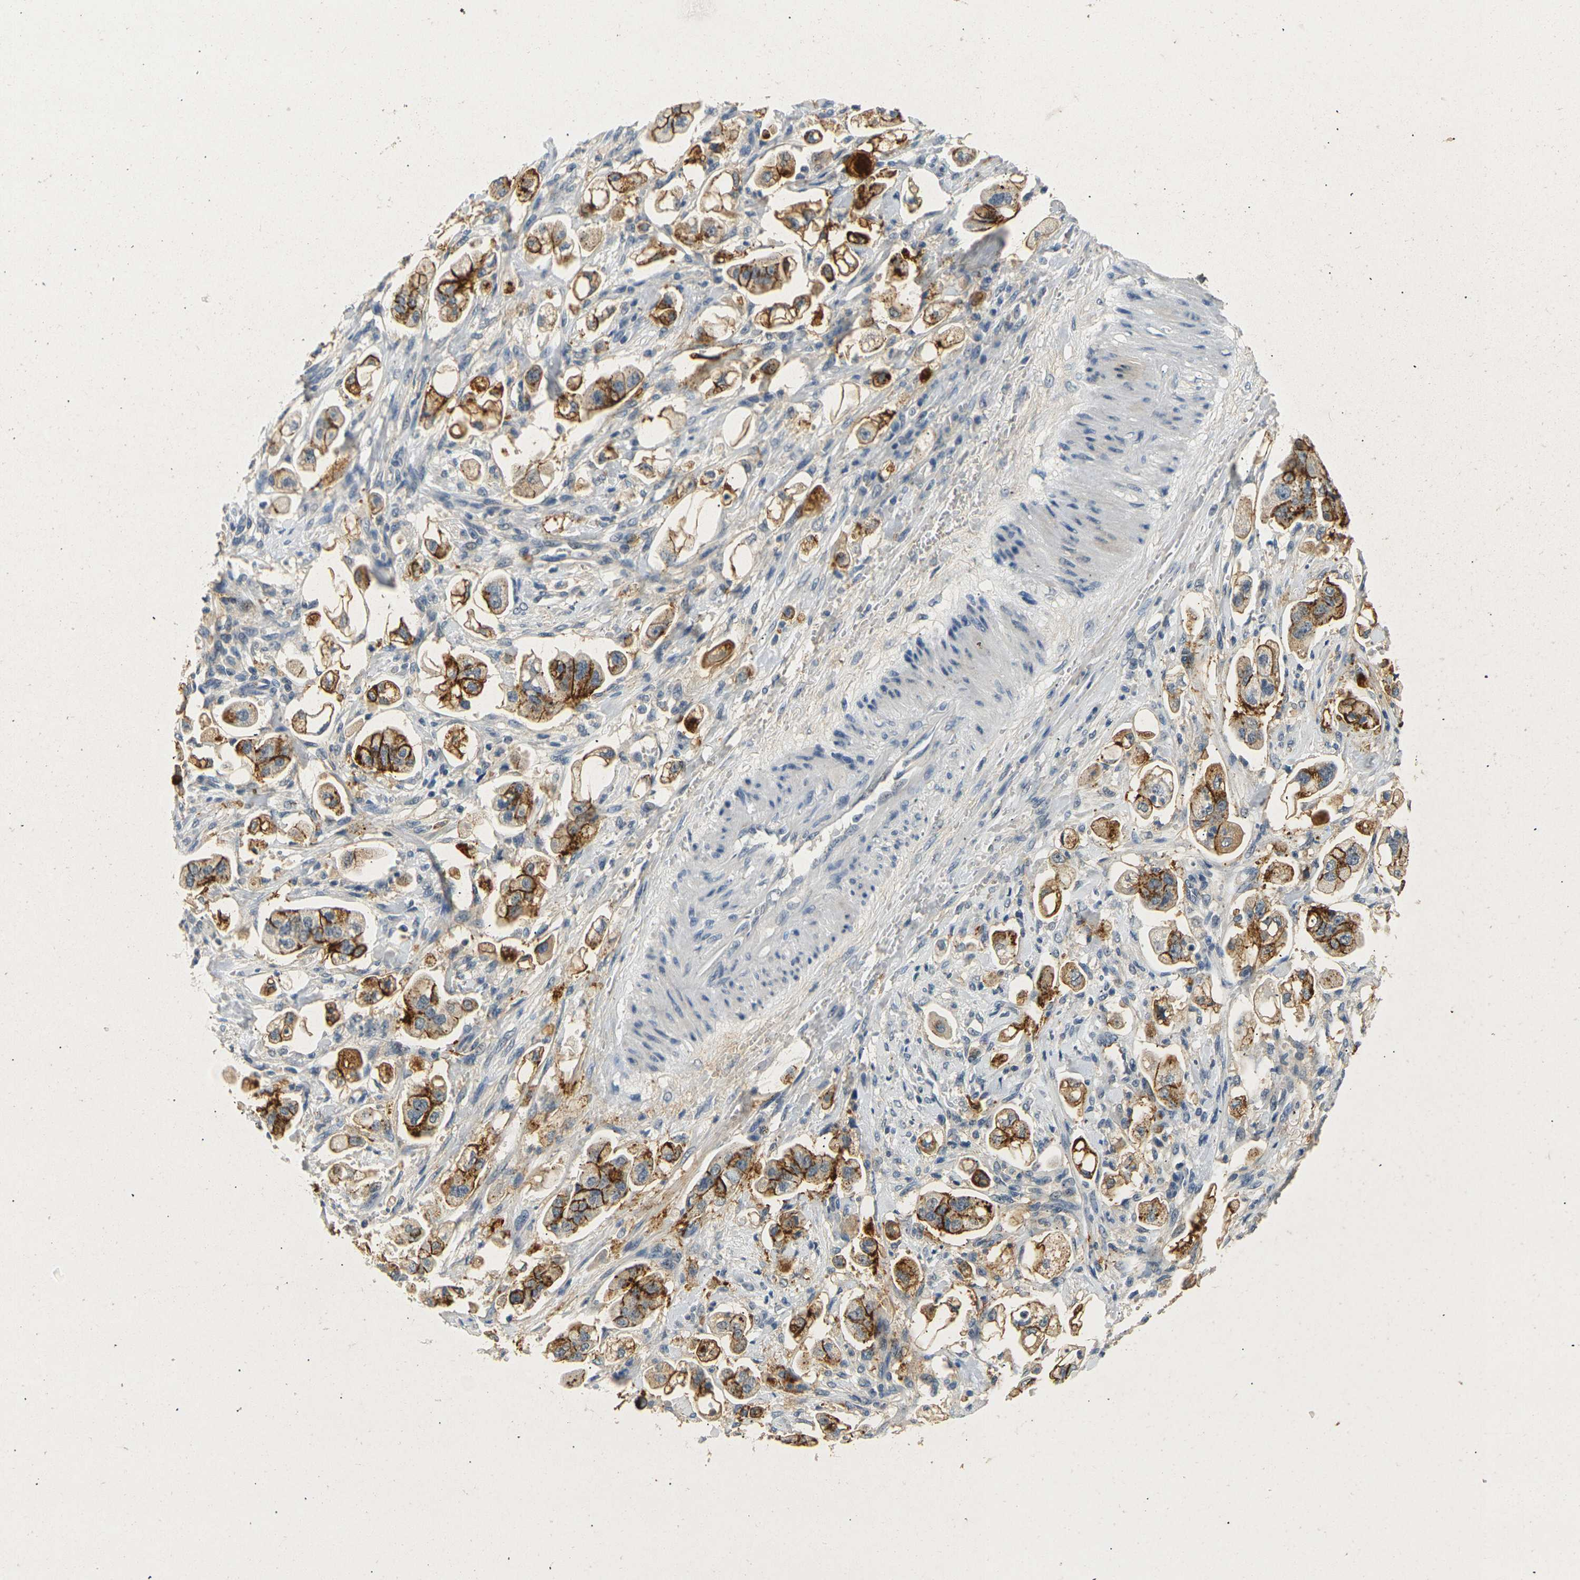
{"staining": {"intensity": "strong", "quantity": ">75%", "location": "cytoplasmic/membranous"}, "tissue": "stomach cancer", "cell_type": "Tumor cells", "image_type": "cancer", "snomed": [{"axis": "morphology", "description": "Adenocarcinoma, NOS"}, {"axis": "topography", "description": "Stomach"}], "caption": "Human adenocarcinoma (stomach) stained for a protein (brown) shows strong cytoplasmic/membranous positive positivity in approximately >75% of tumor cells.", "gene": "CLDN7", "patient": {"sex": "male", "age": 62}}